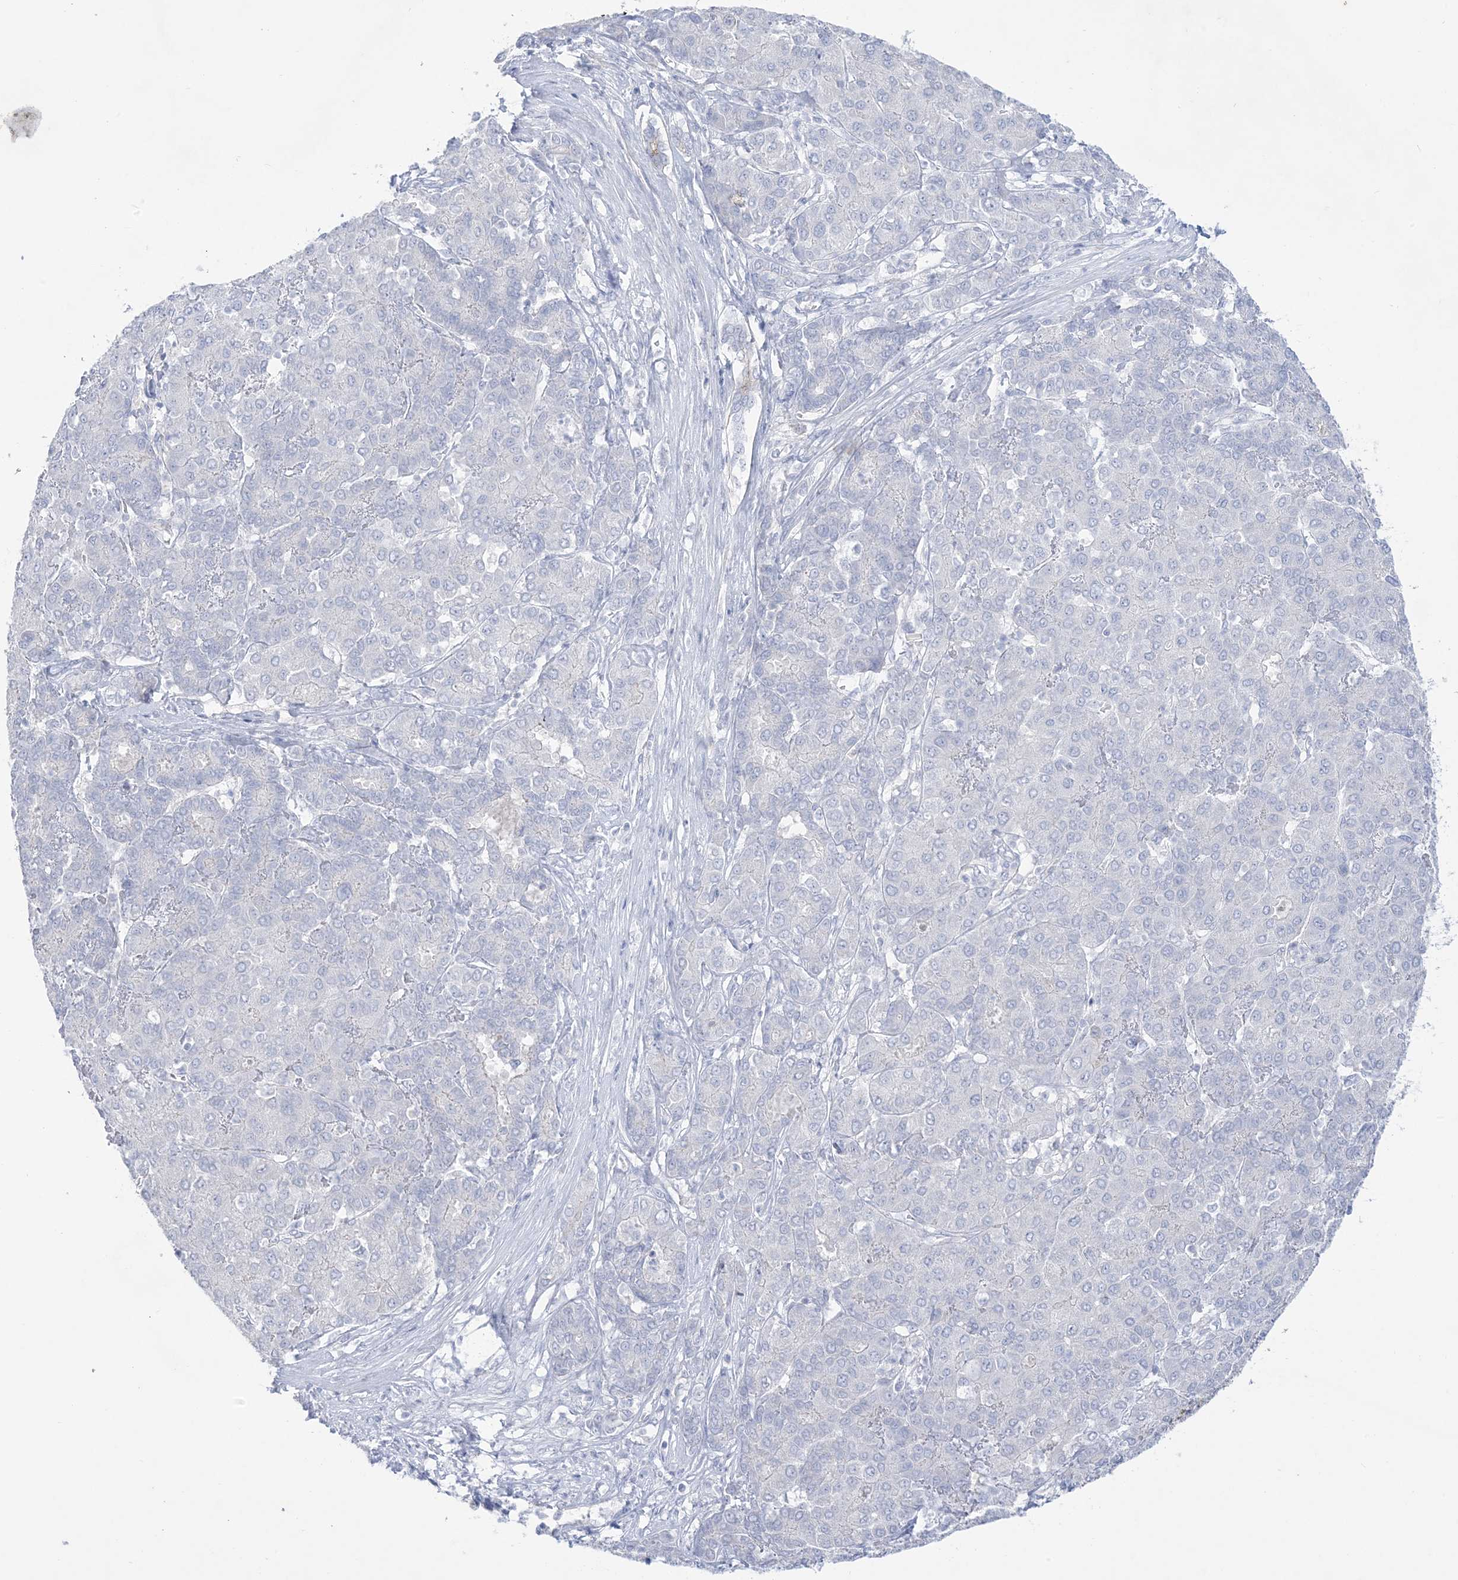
{"staining": {"intensity": "negative", "quantity": "none", "location": "none"}, "tissue": "liver cancer", "cell_type": "Tumor cells", "image_type": "cancer", "snomed": [{"axis": "morphology", "description": "Carcinoma, Hepatocellular, NOS"}, {"axis": "topography", "description": "Liver"}], "caption": "This is an immunohistochemistry (IHC) micrograph of liver cancer (hepatocellular carcinoma). There is no staining in tumor cells.", "gene": "B3GNT7", "patient": {"sex": "male", "age": 65}}